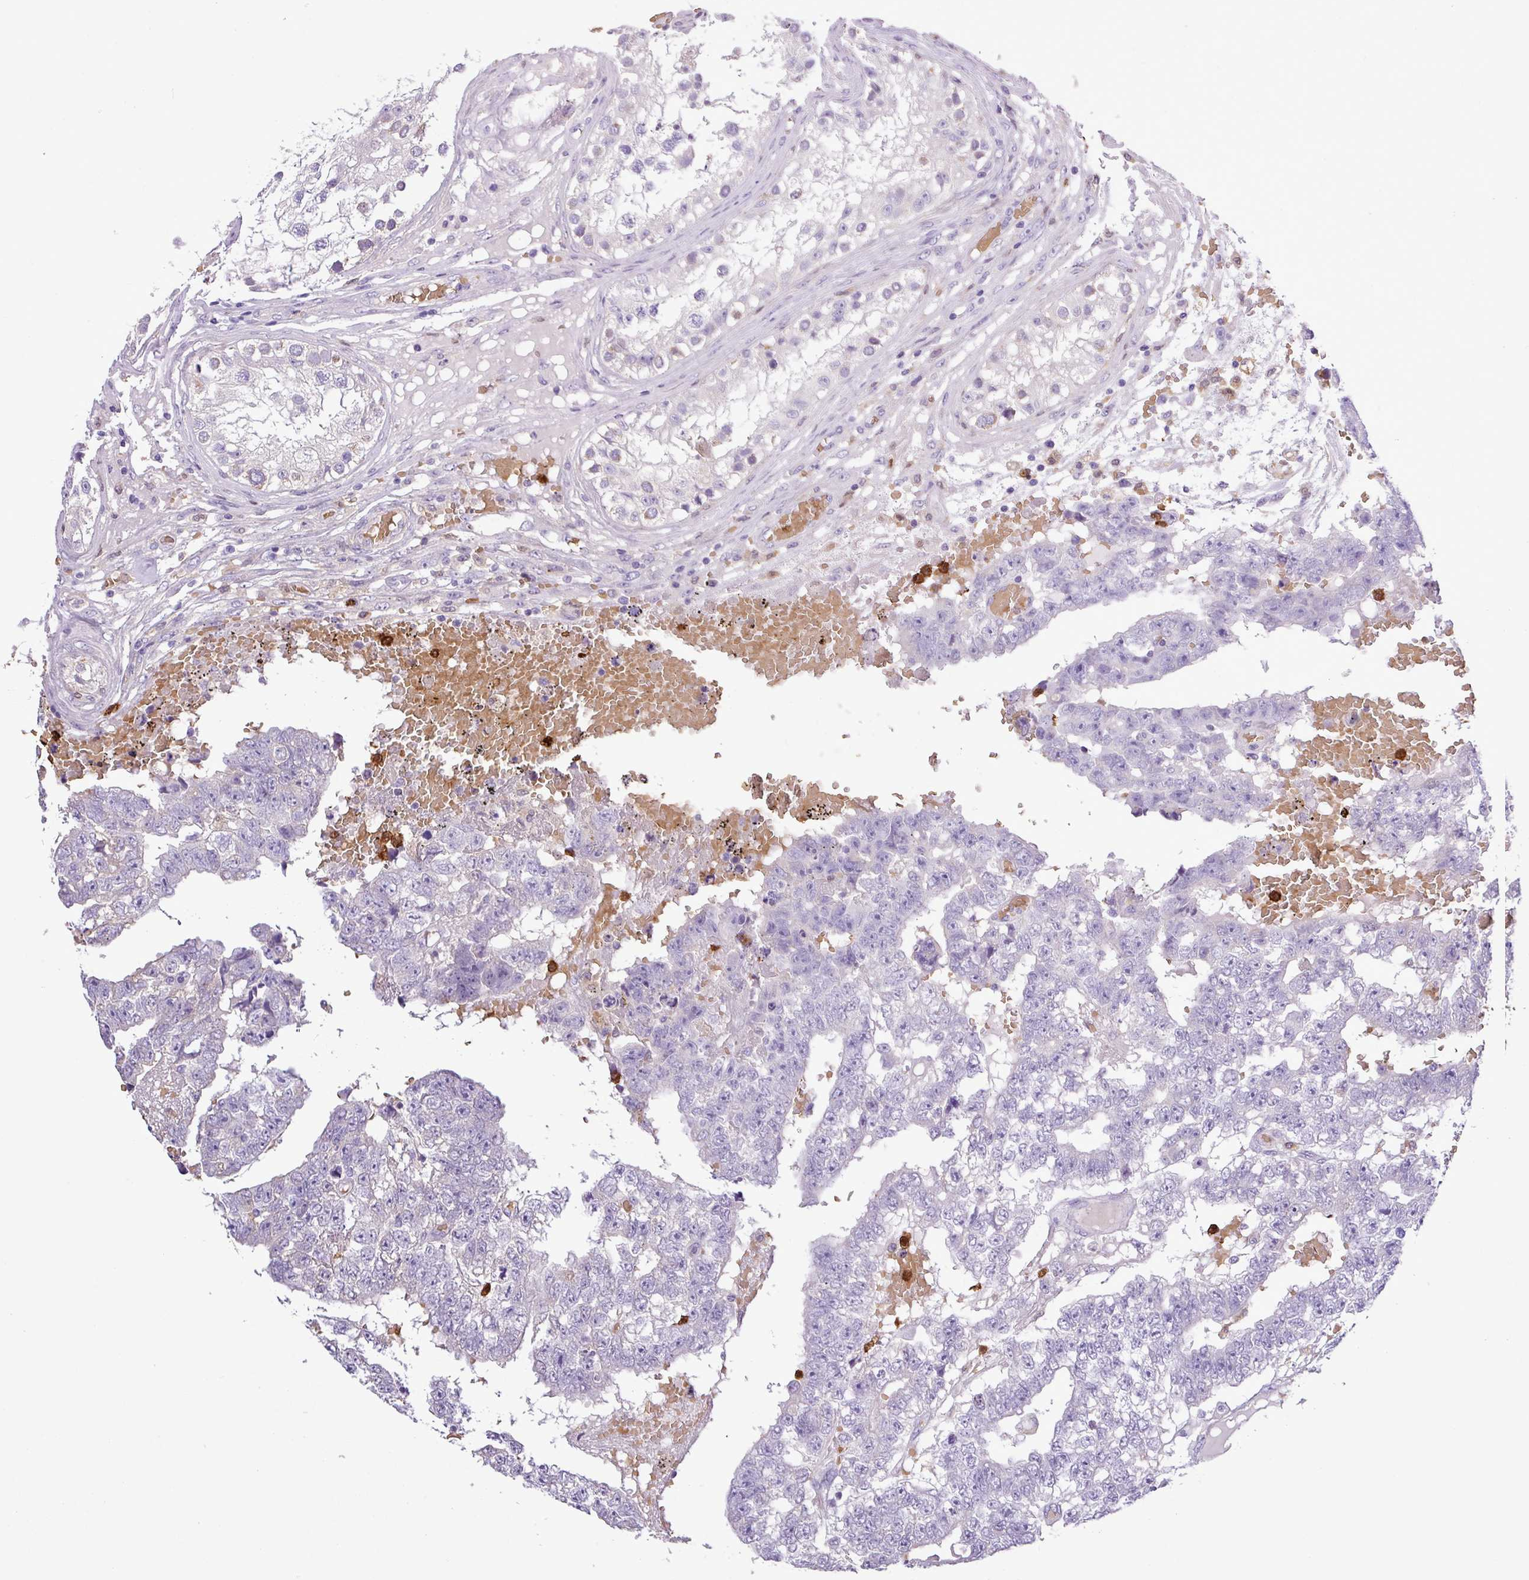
{"staining": {"intensity": "negative", "quantity": "none", "location": "none"}, "tissue": "testis cancer", "cell_type": "Tumor cells", "image_type": "cancer", "snomed": [{"axis": "morphology", "description": "Carcinoma, Embryonal, NOS"}, {"axis": "topography", "description": "Testis"}], "caption": "This histopathology image is of embryonal carcinoma (testis) stained with IHC to label a protein in brown with the nuclei are counter-stained blue. There is no positivity in tumor cells.", "gene": "MGAT4B", "patient": {"sex": "male", "age": 25}}